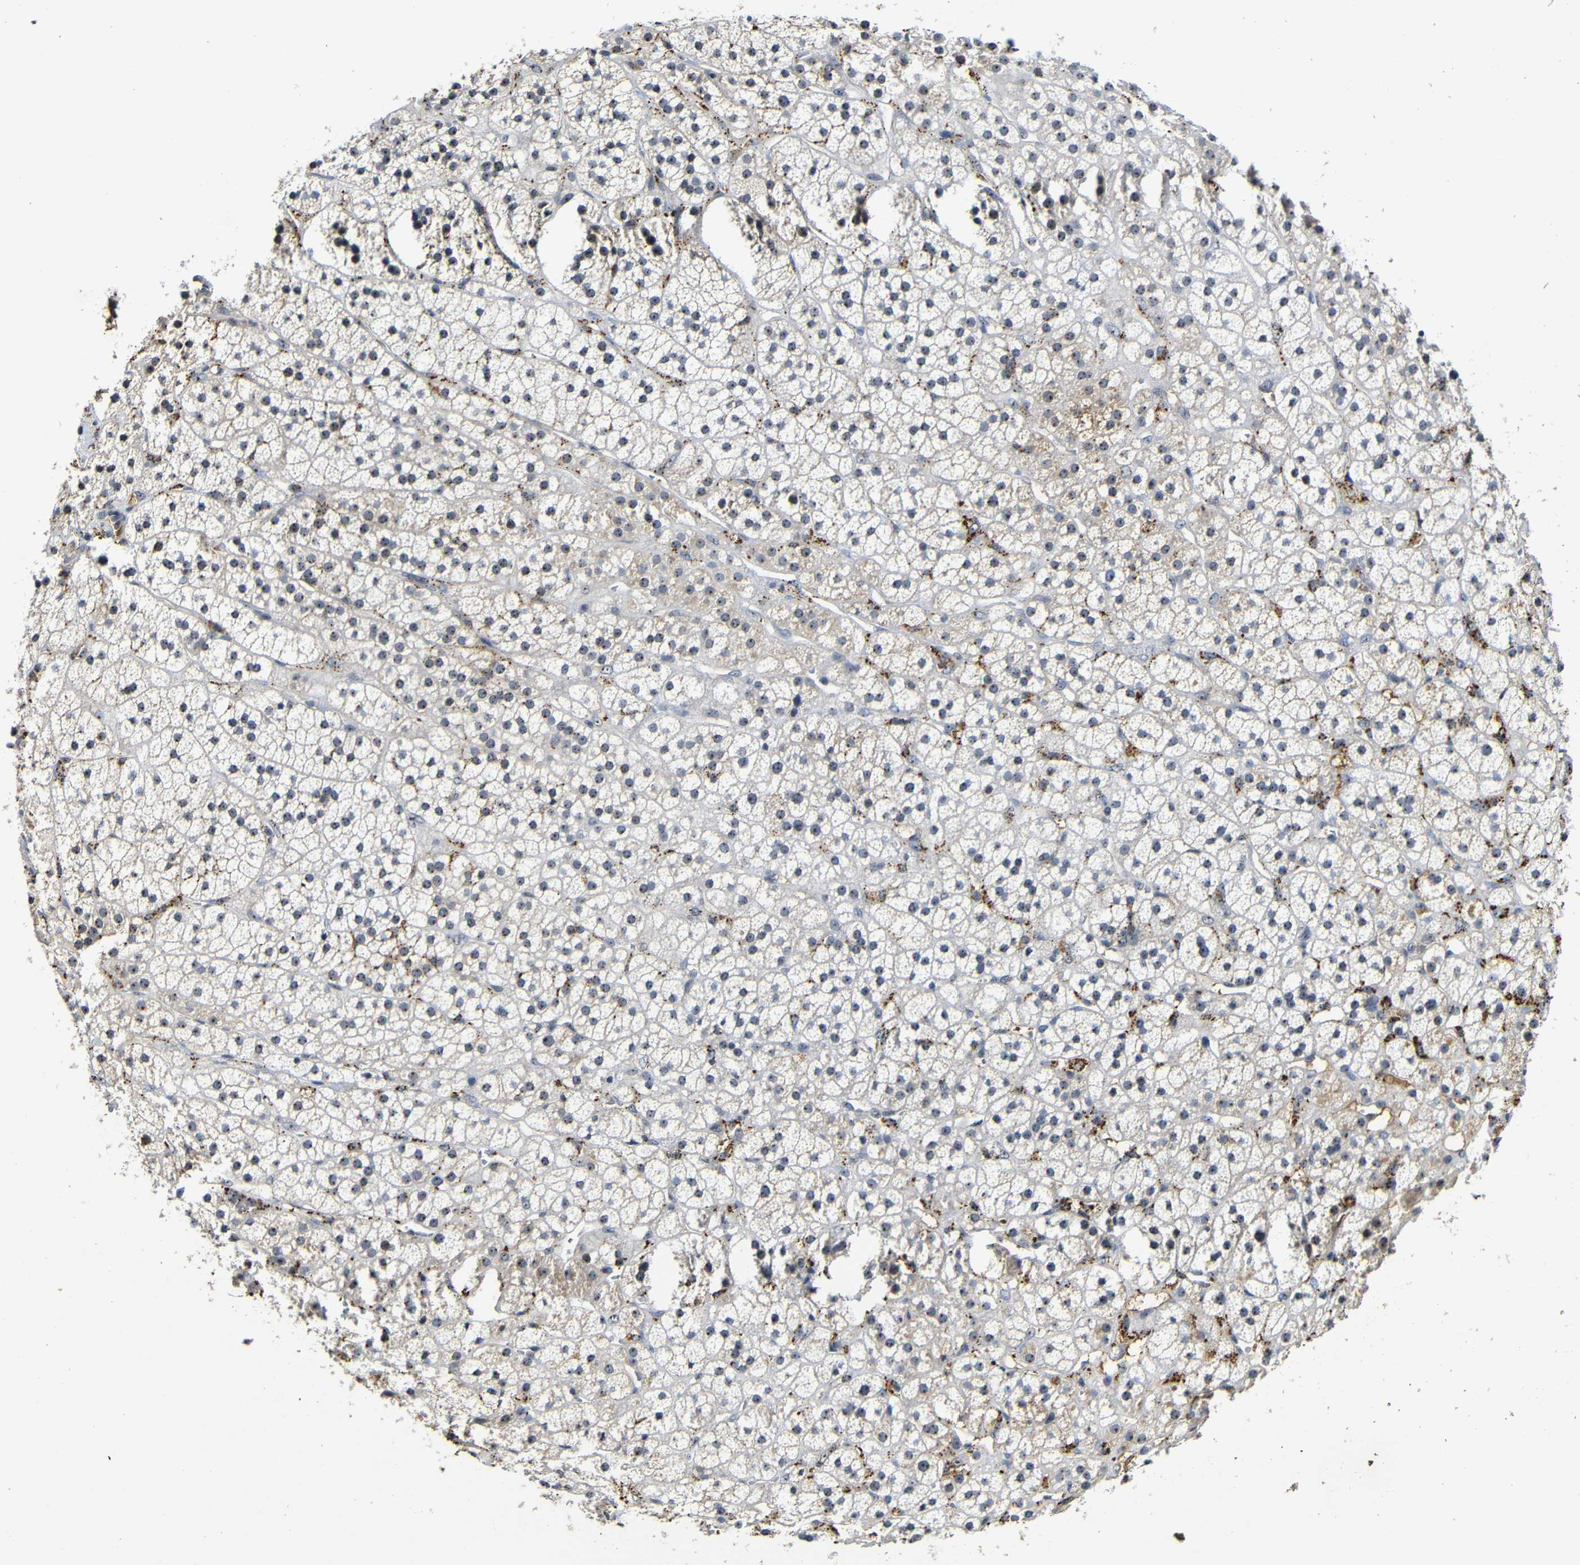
{"staining": {"intensity": "moderate", "quantity": "25%-75%", "location": "cytoplasmic/membranous,nuclear"}, "tissue": "adrenal gland", "cell_type": "Glandular cells", "image_type": "normal", "snomed": [{"axis": "morphology", "description": "Normal tissue, NOS"}, {"axis": "topography", "description": "Adrenal gland"}], "caption": "Glandular cells demonstrate medium levels of moderate cytoplasmic/membranous,nuclear expression in approximately 25%-75% of cells in unremarkable human adrenal gland.", "gene": "MYC", "patient": {"sex": "male", "age": 56}}